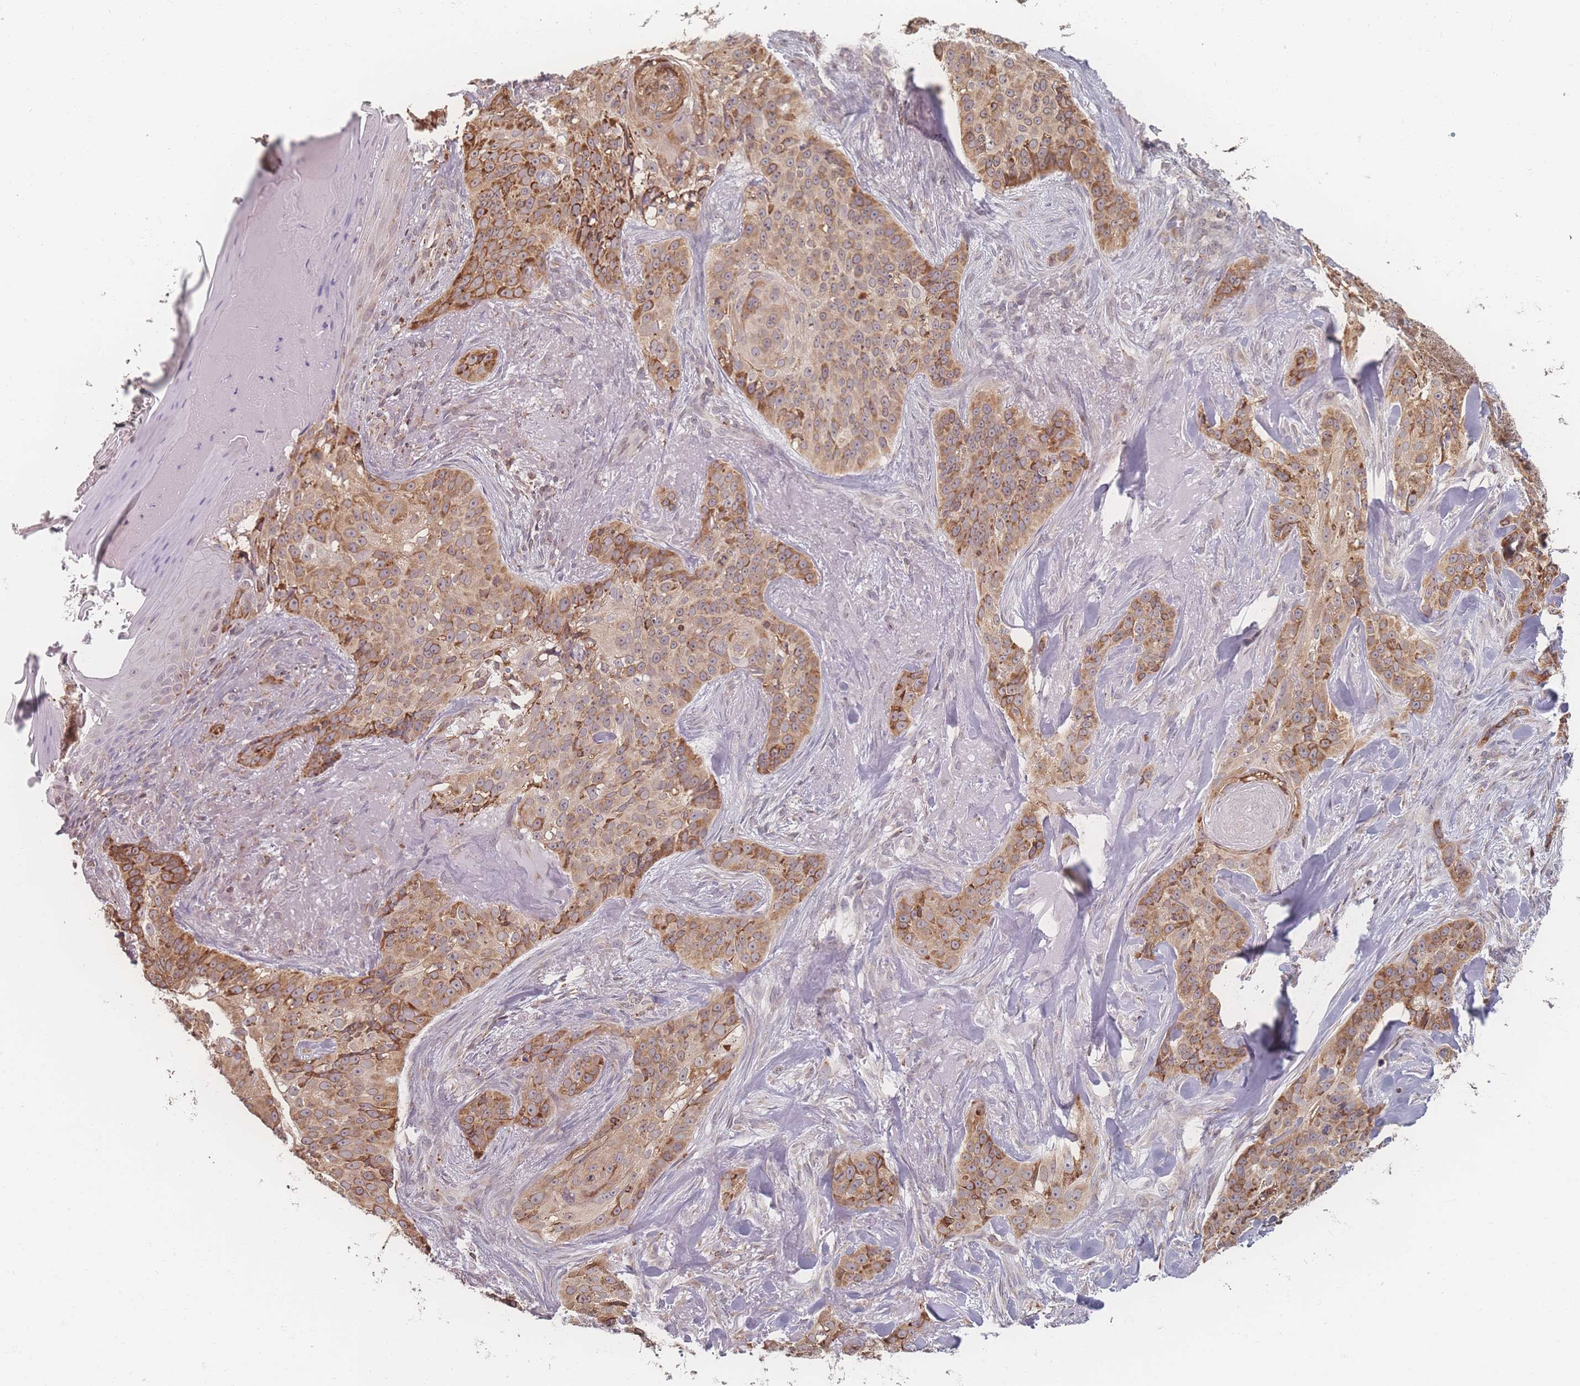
{"staining": {"intensity": "moderate", "quantity": "25%-75%", "location": "cytoplasmic/membranous"}, "tissue": "skin cancer", "cell_type": "Tumor cells", "image_type": "cancer", "snomed": [{"axis": "morphology", "description": "Basal cell carcinoma"}, {"axis": "topography", "description": "Skin"}], "caption": "Skin basal cell carcinoma stained with immunohistochemistry (IHC) displays moderate cytoplasmic/membranous expression in approximately 25%-75% of tumor cells.", "gene": "ZC3H13", "patient": {"sex": "female", "age": 92}}